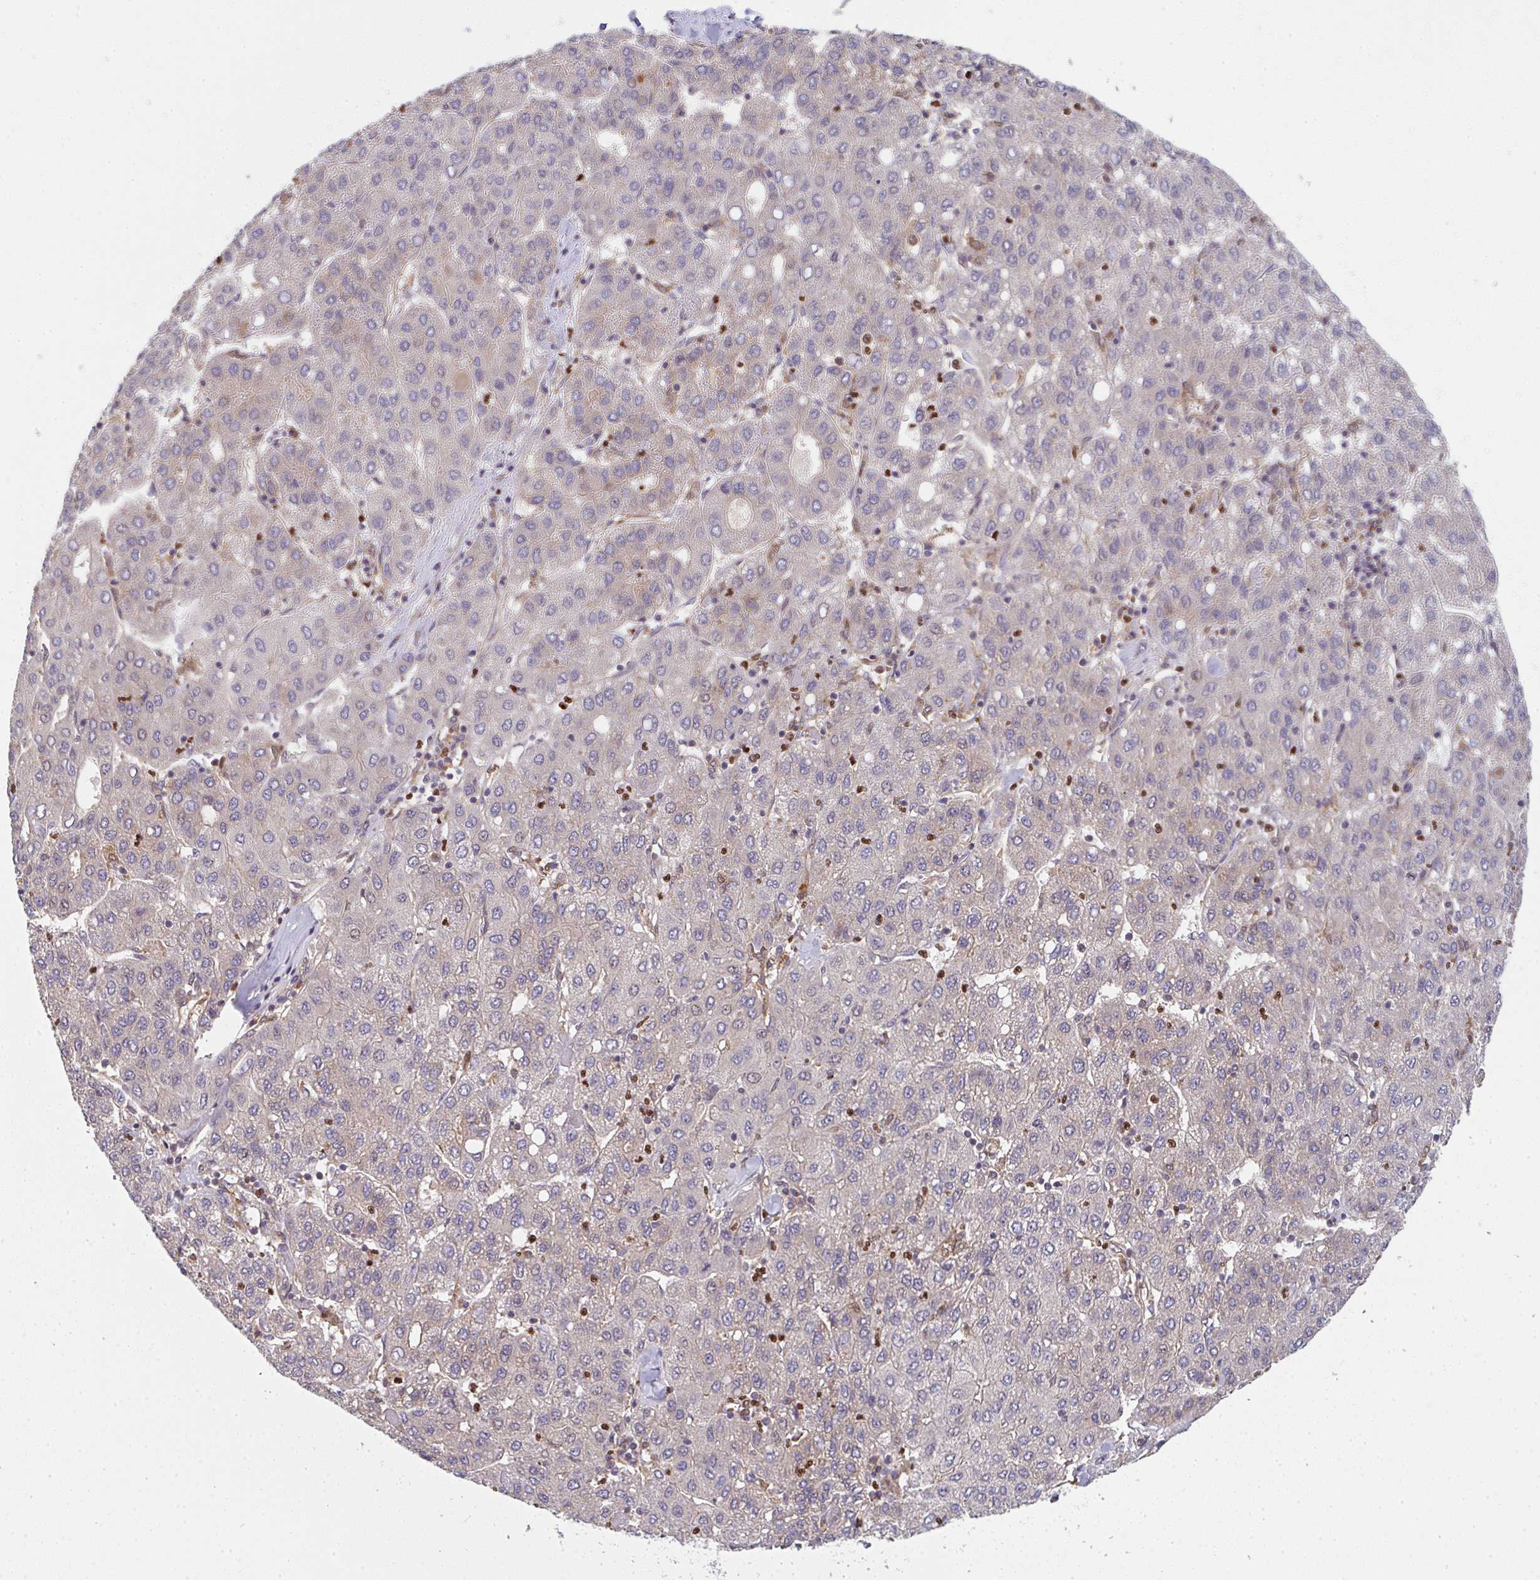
{"staining": {"intensity": "negative", "quantity": "none", "location": "none"}, "tissue": "liver cancer", "cell_type": "Tumor cells", "image_type": "cancer", "snomed": [{"axis": "morphology", "description": "Carcinoma, Hepatocellular, NOS"}, {"axis": "topography", "description": "Liver"}], "caption": "Immunohistochemistry histopathology image of human liver hepatocellular carcinoma stained for a protein (brown), which exhibits no staining in tumor cells.", "gene": "SIMC1", "patient": {"sex": "male", "age": 65}}